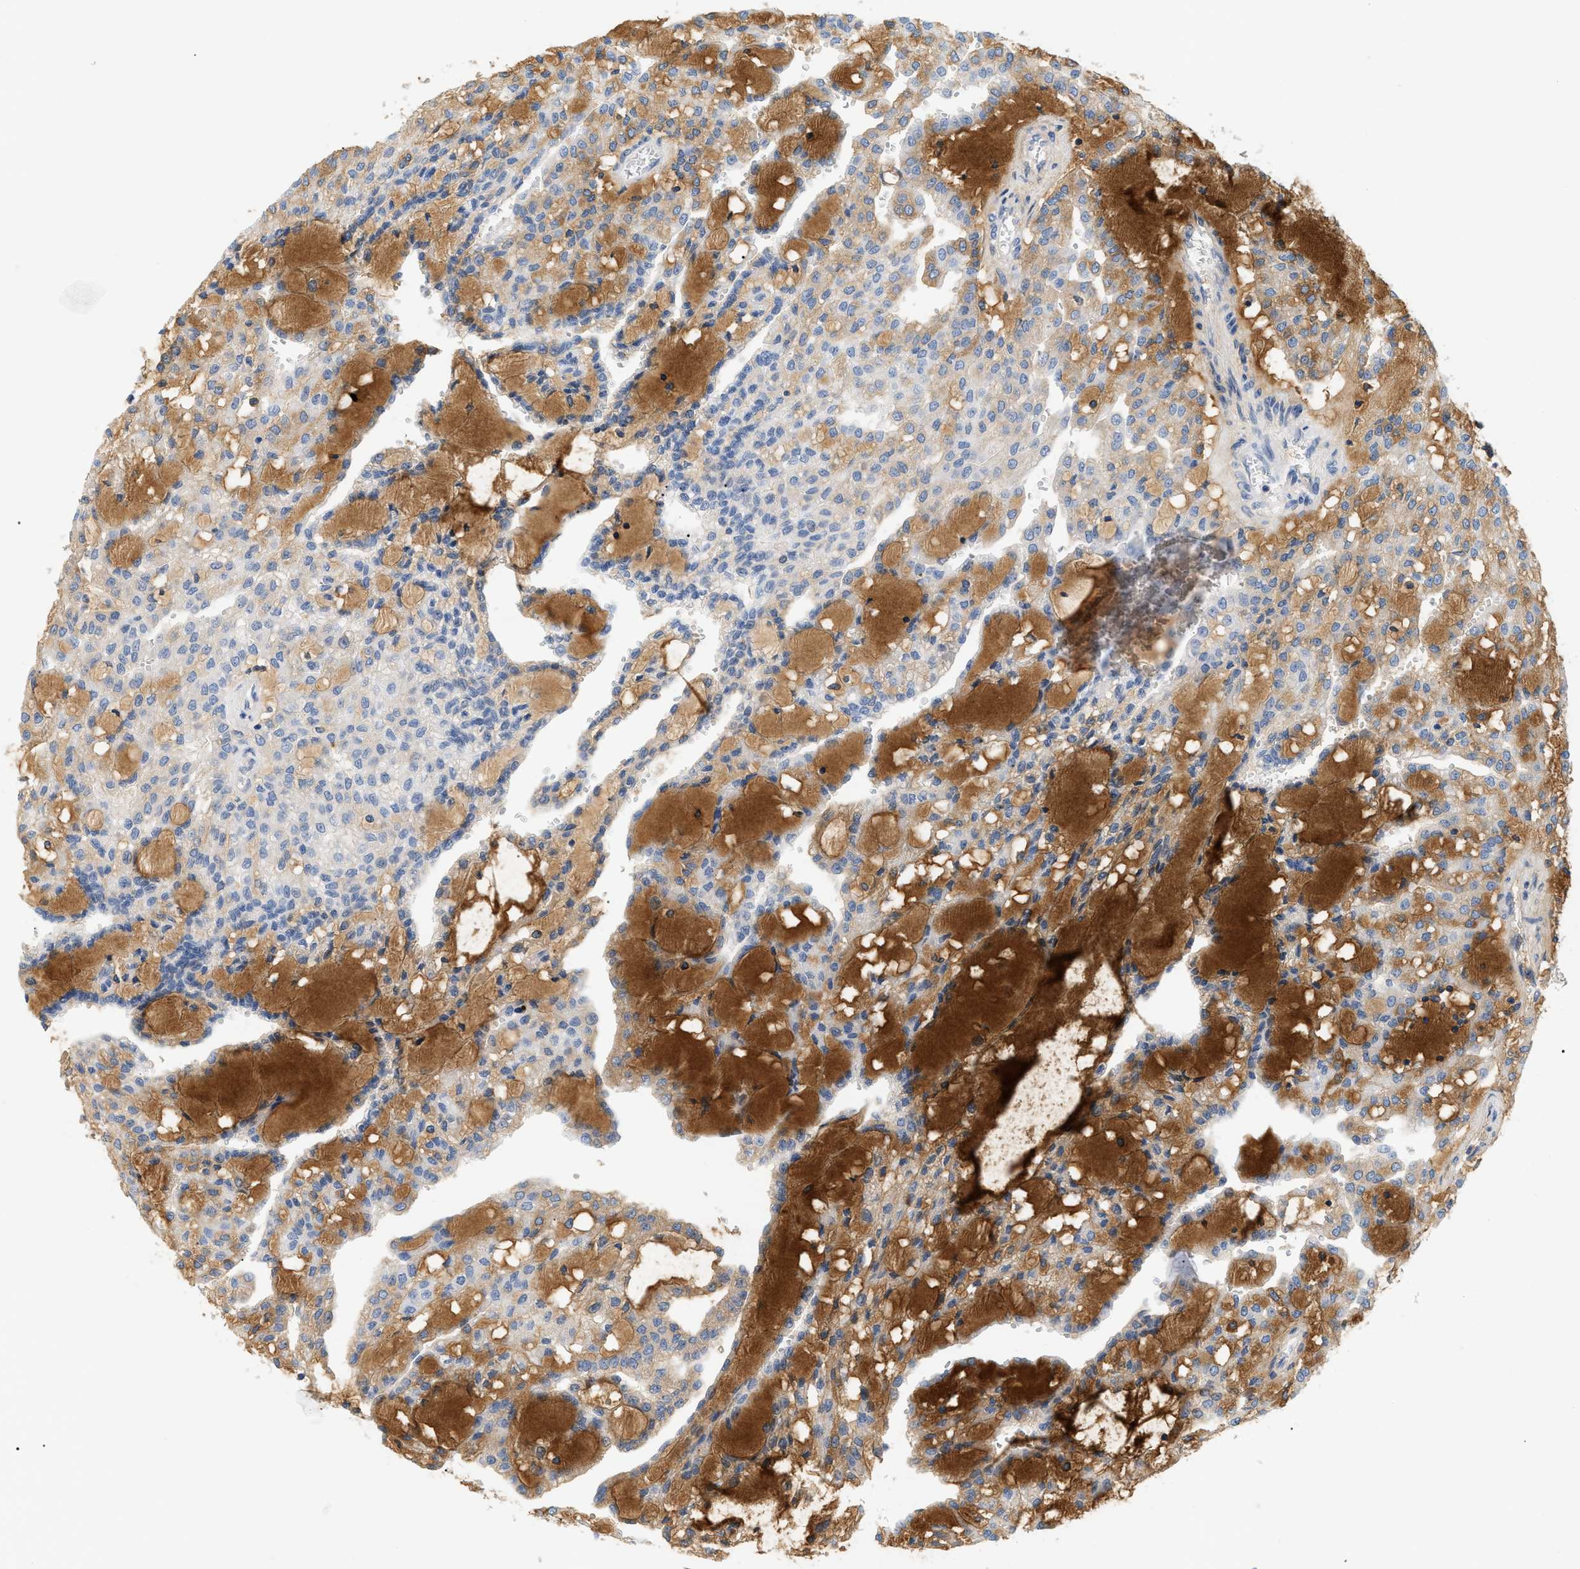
{"staining": {"intensity": "moderate", "quantity": "25%-75%", "location": "cytoplasmic/membranous"}, "tissue": "renal cancer", "cell_type": "Tumor cells", "image_type": "cancer", "snomed": [{"axis": "morphology", "description": "Adenocarcinoma, NOS"}, {"axis": "topography", "description": "Kidney"}], "caption": "DAB (3,3'-diaminobenzidine) immunohistochemical staining of human adenocarcinoma (renal) exhibits moderate cytoplasmic/membranous protein expression in approximately 25%-75% of tumor cells.", "gene": "CFH", "patient": {"sex": "male", "age": 63}}